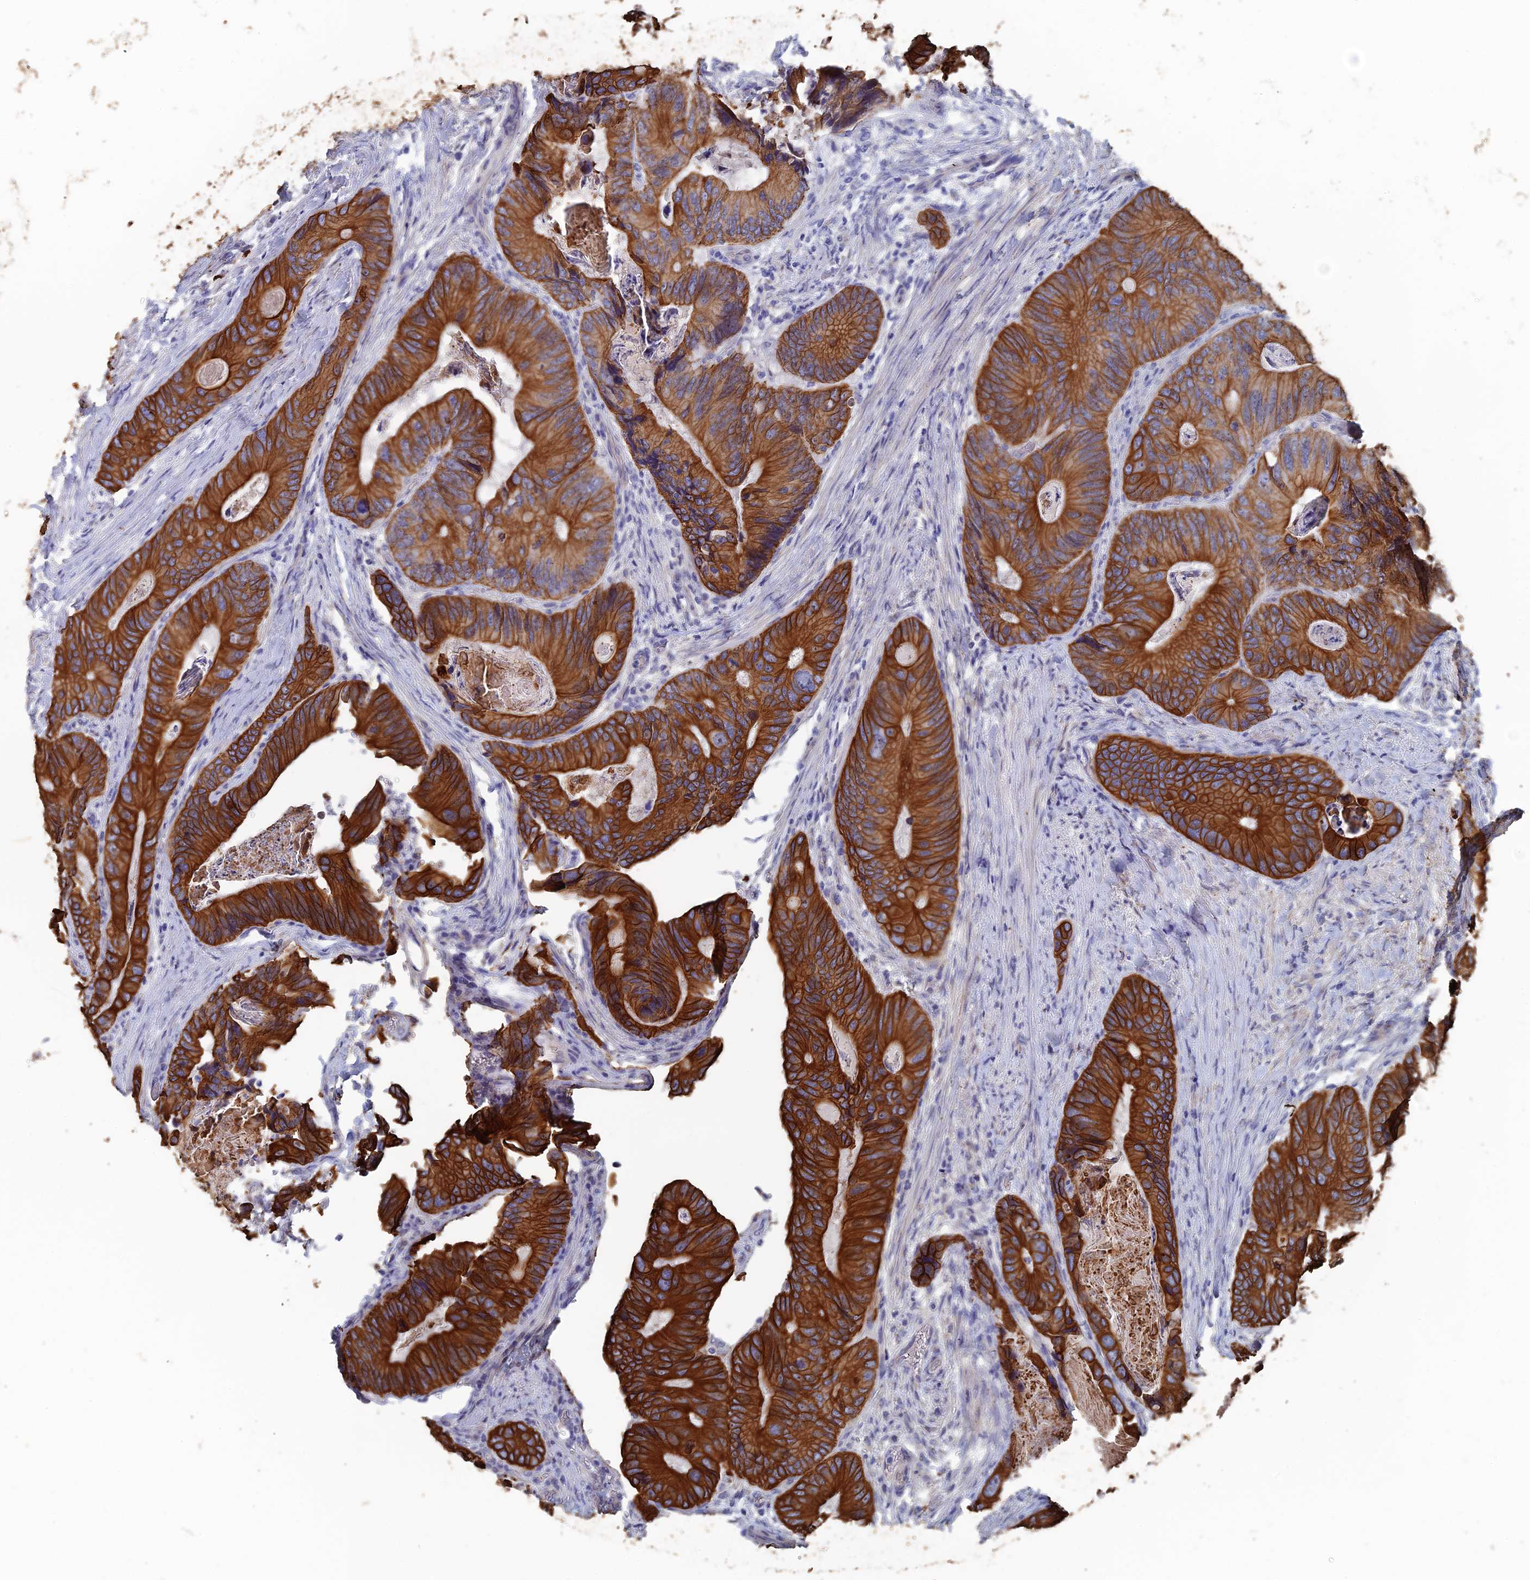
{"staining": {"intensity": "strong", "quantity": ">75%", "location": "cytoplasmic/membranous"}, "tissue": "colorectal cancer", "cell_type": "Tumor cells", "image_type": "cancer", "snomed": [{"axis": "morphology", "description": "Adenocarcinoma, NOS"}, {"axis": "topography", "description": "Colon"}], "caption": "Tumor cells show strong cytoplasmic/membranous positivity in approximately >75% of cells in adenocarcinoma (colorectal).", "gene": "SRFBP1", "patient": {"sex": "male", "age": 84}}